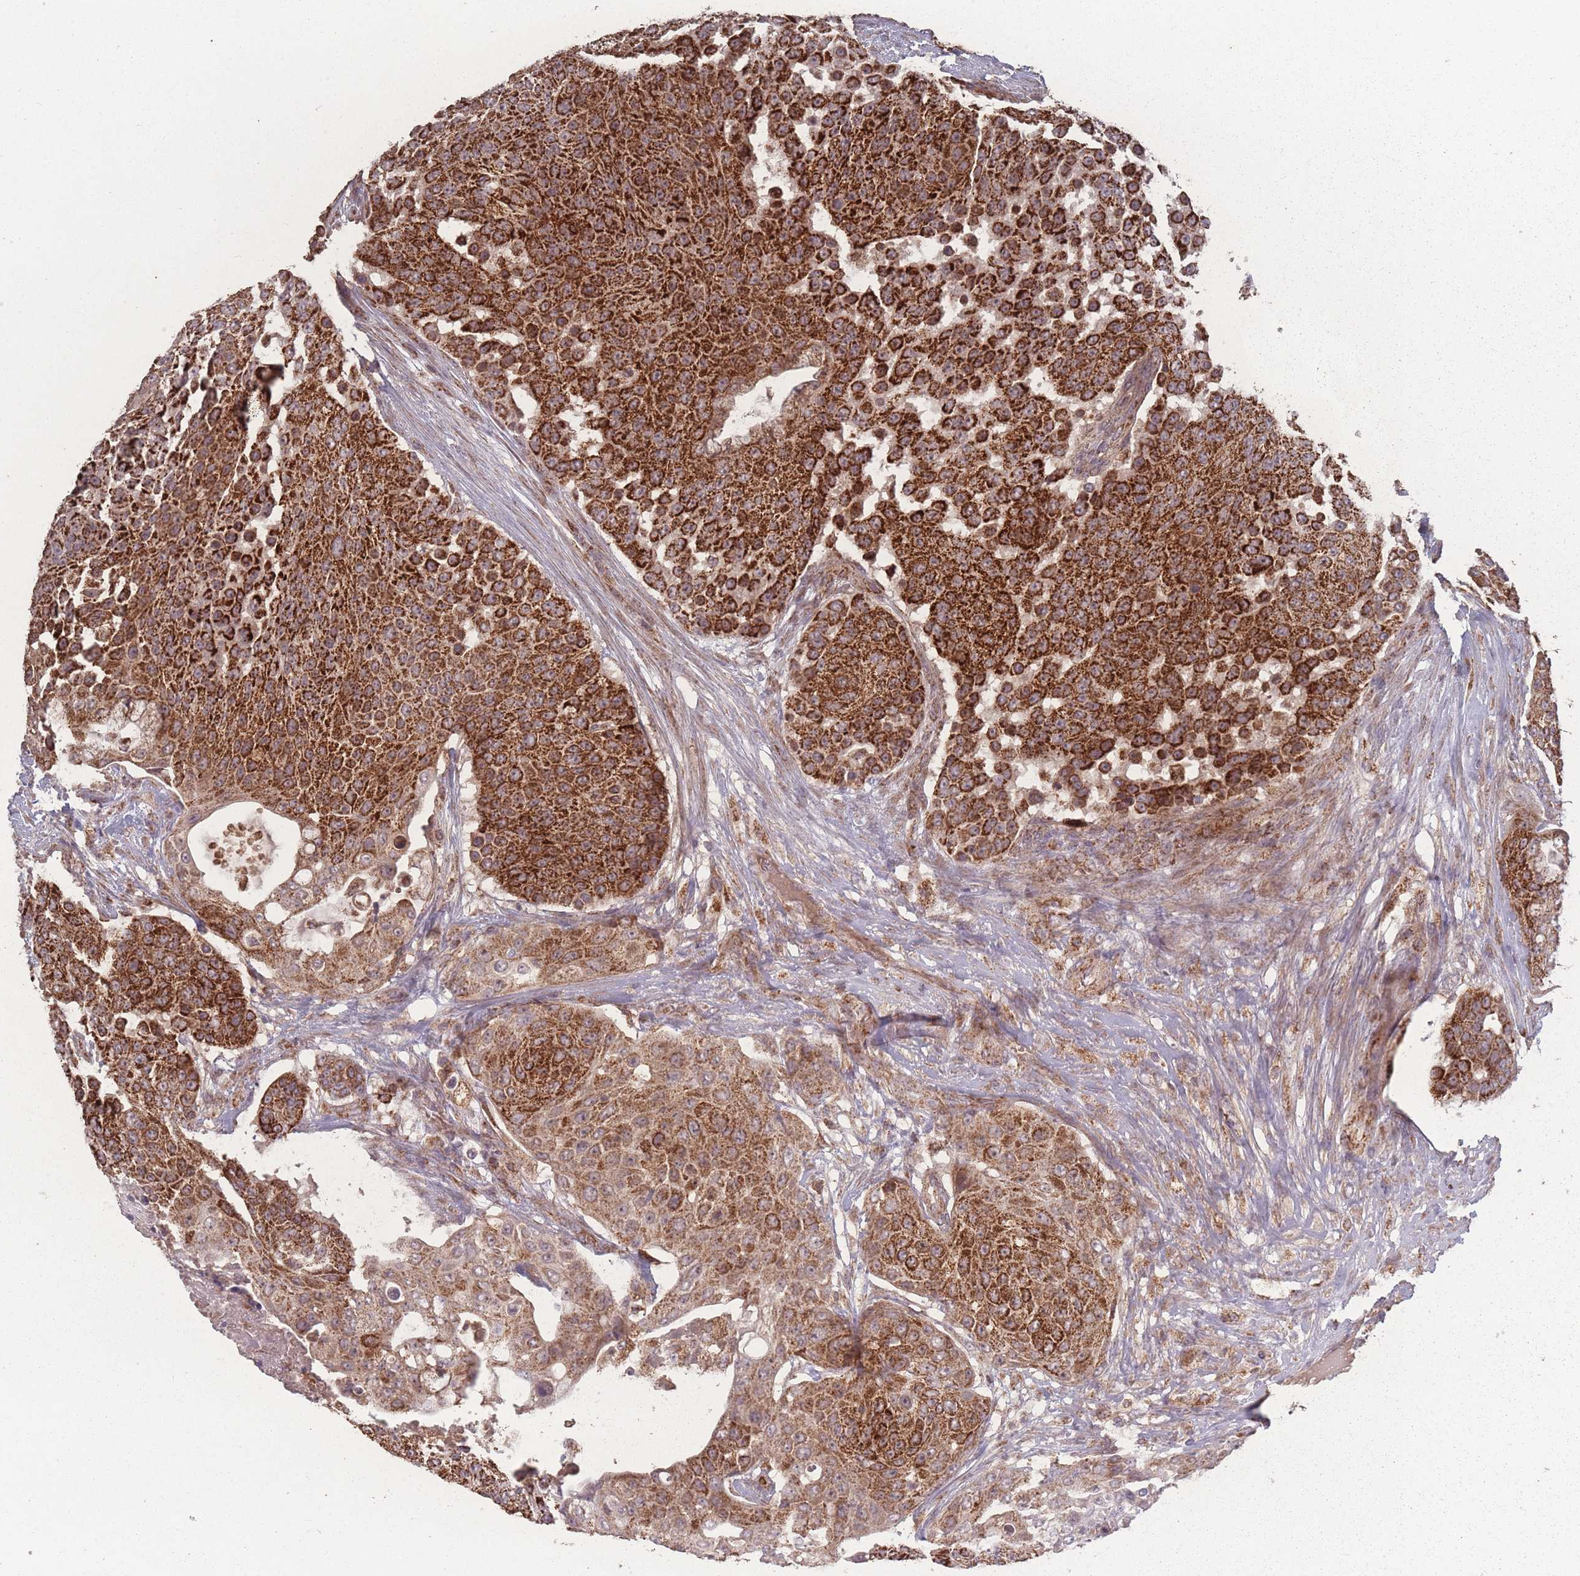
{"staining": {"intensity": "strong", "quantity": ">75%", "location": "cytoplasmic/membranous"}, "tissue": "urothelial cancer", "cell_type": "Tumor cells", "image_type": "cancer", "snomed": [{"axis": "morphology", "description": "Urothelial carcinoma, High grade"}, {"axis": "topography", "description": "Urinary bladder"}], "caption": "Human urothelial carcinoma (high-grade) stained with a protein marker displays strong staining in tumor cells.", "gene": "LYRM7", "patient": {"sex": "female", "age": 63}}